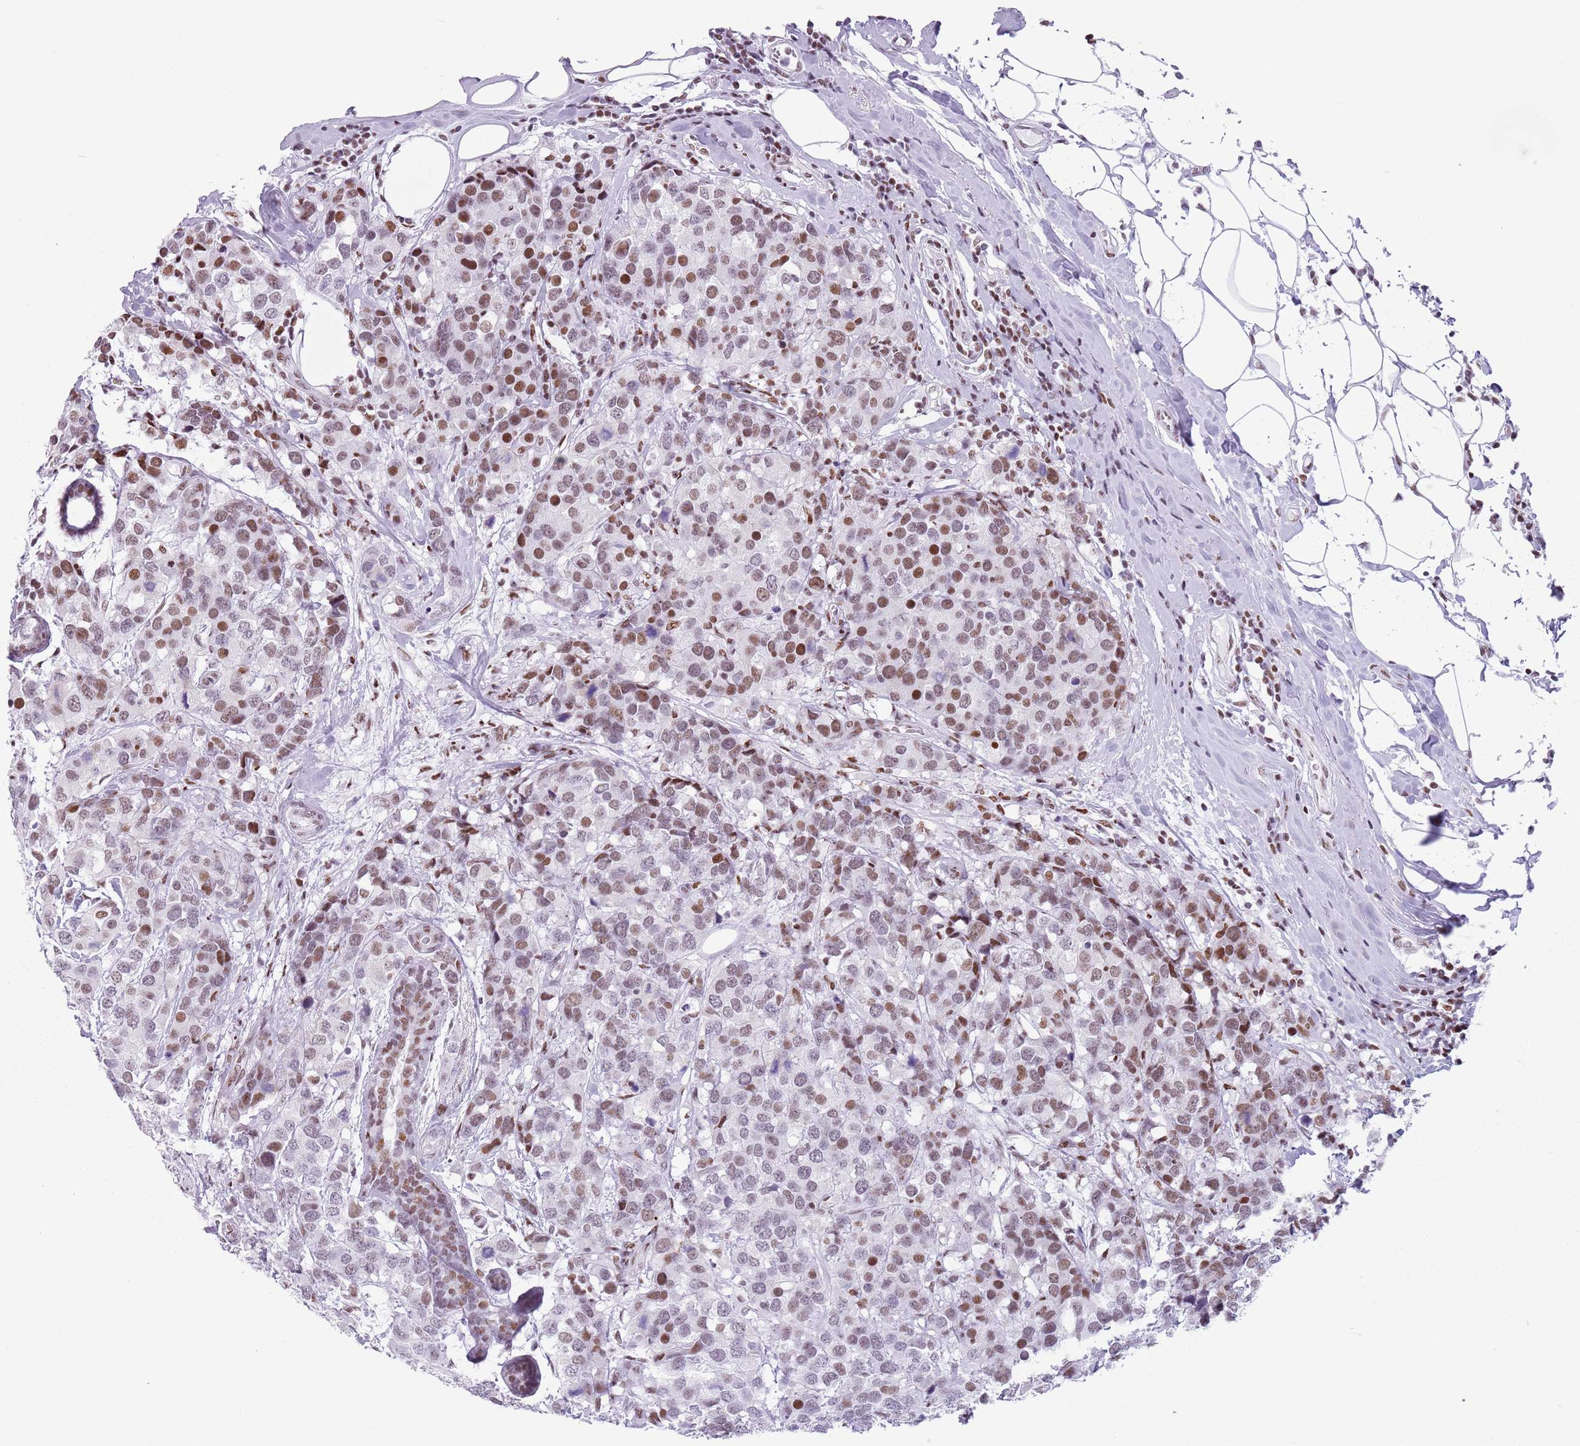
{"staining": {"intensity": "moderate", "quantity": "25%-75%", "location": "nuclear"}, "tissue": "breast cancer", "cell_type": "Tumor cells", "image_type": "cancer", "snomed": [{"axis": "morphology", "description": "Lobular carcinoma"}, {"axis": "topography", "description": "Breast"}], "caption": "Protein staining by IHC exhibits moderate nuclear expression in approximately 25%-75% of tumor cells in lobular carcinoma (breast).", "gene": "FAM104B", "patient": {"sex": "female", "age": 59}}